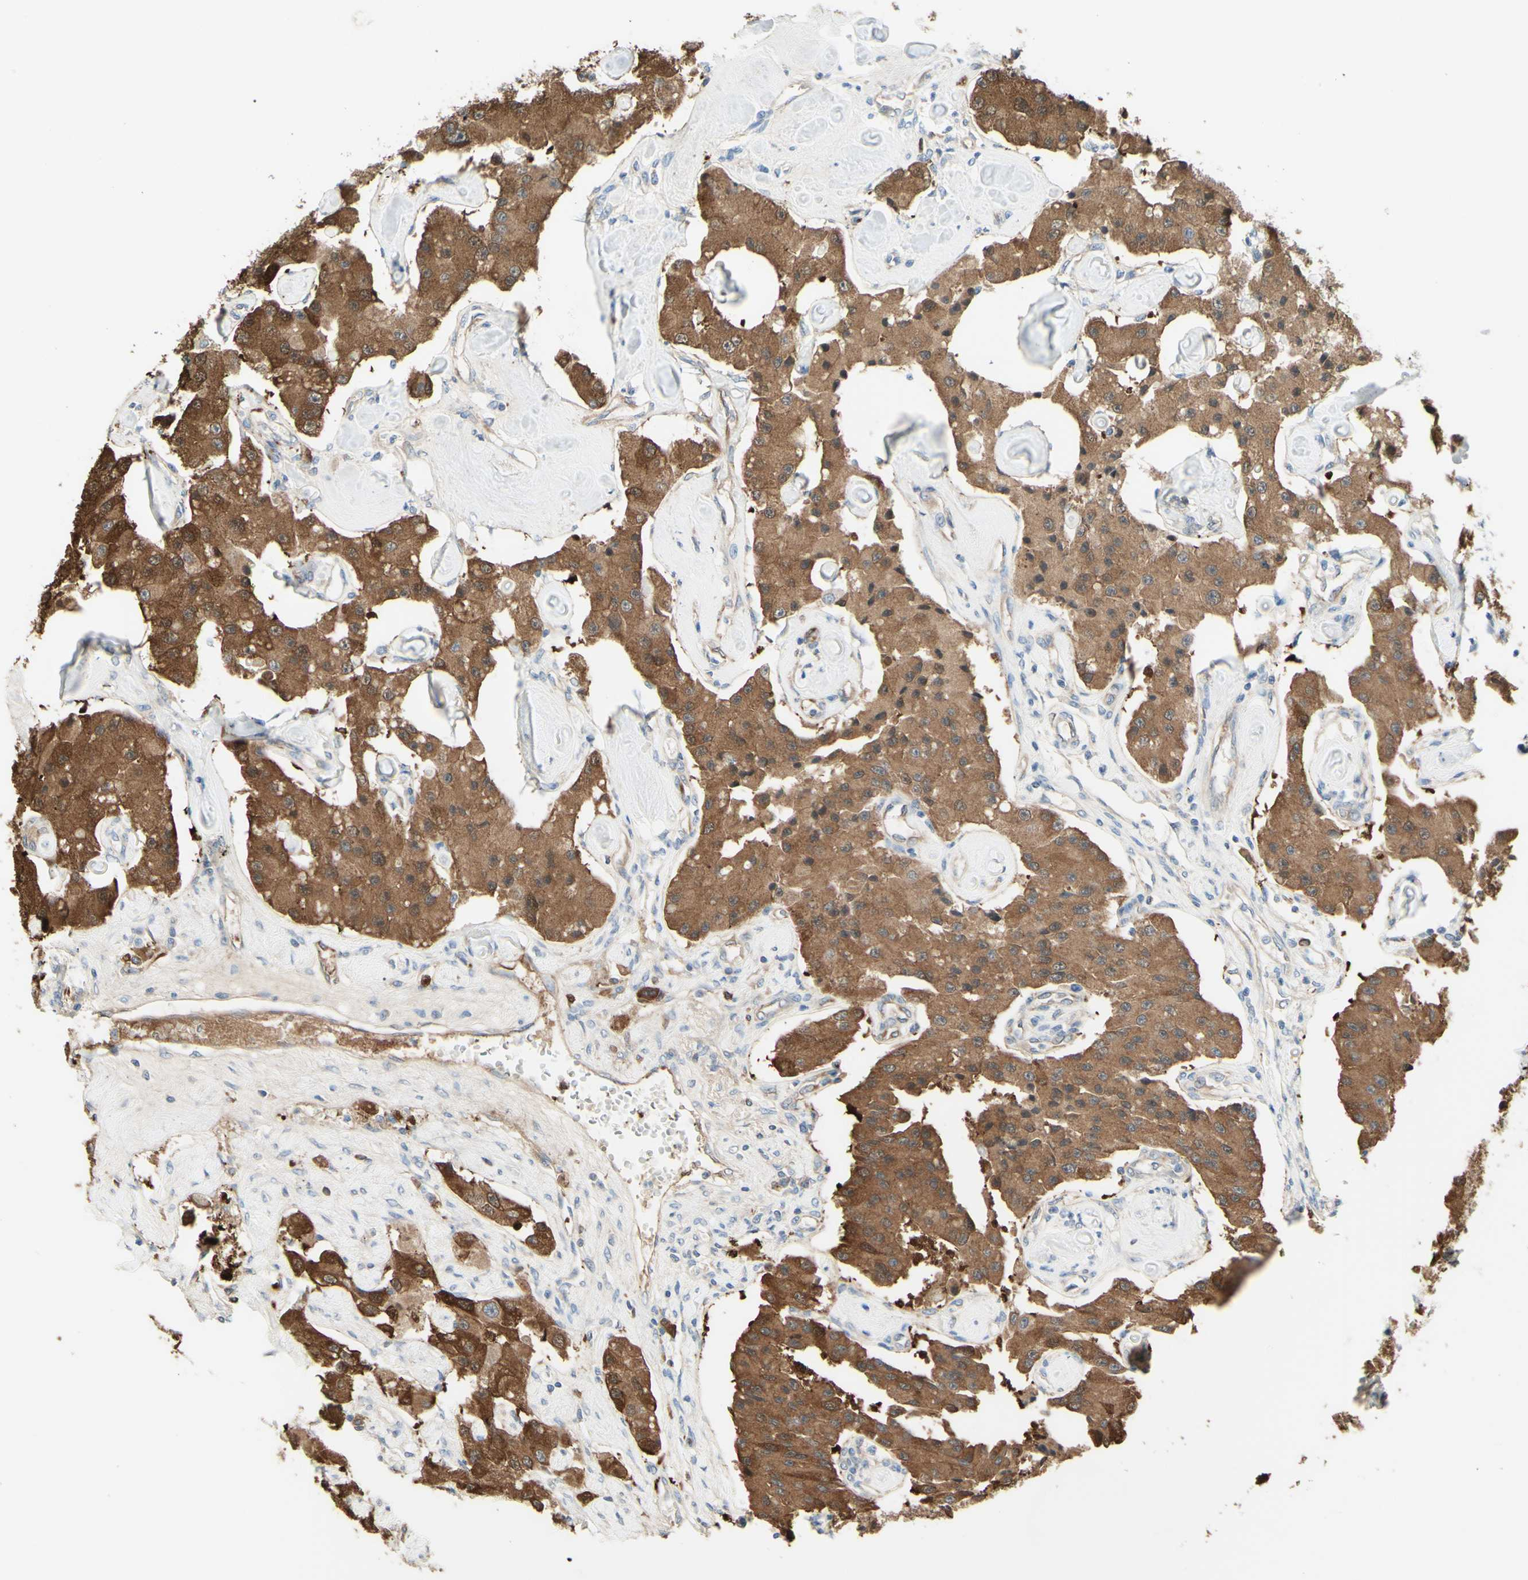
{"staining": {"intensity": "strong", "quantity": ">75%", "location": "cytoplasmic/membranous"}, "tissue": "carcinoid", "cell_type": "Tumor cells", "image_type": "cancer", "snomed": [{"axis": "morphology", "description": "Carcinoid, malignant, NOS"}, {"axis": "topography", "description": "Pancreas"}], "caption": "The immunohistochemical stain highlights strong cytoplasmic/membranous expression in tumor cells of carcinoid tissue. The staining is performed using DAB brown chromogen to label protein expression. The nuclei are counter-stained blue using hematoxylin.", "gene": "MTM1", "patient": {"sex": "male", "age": 41}}